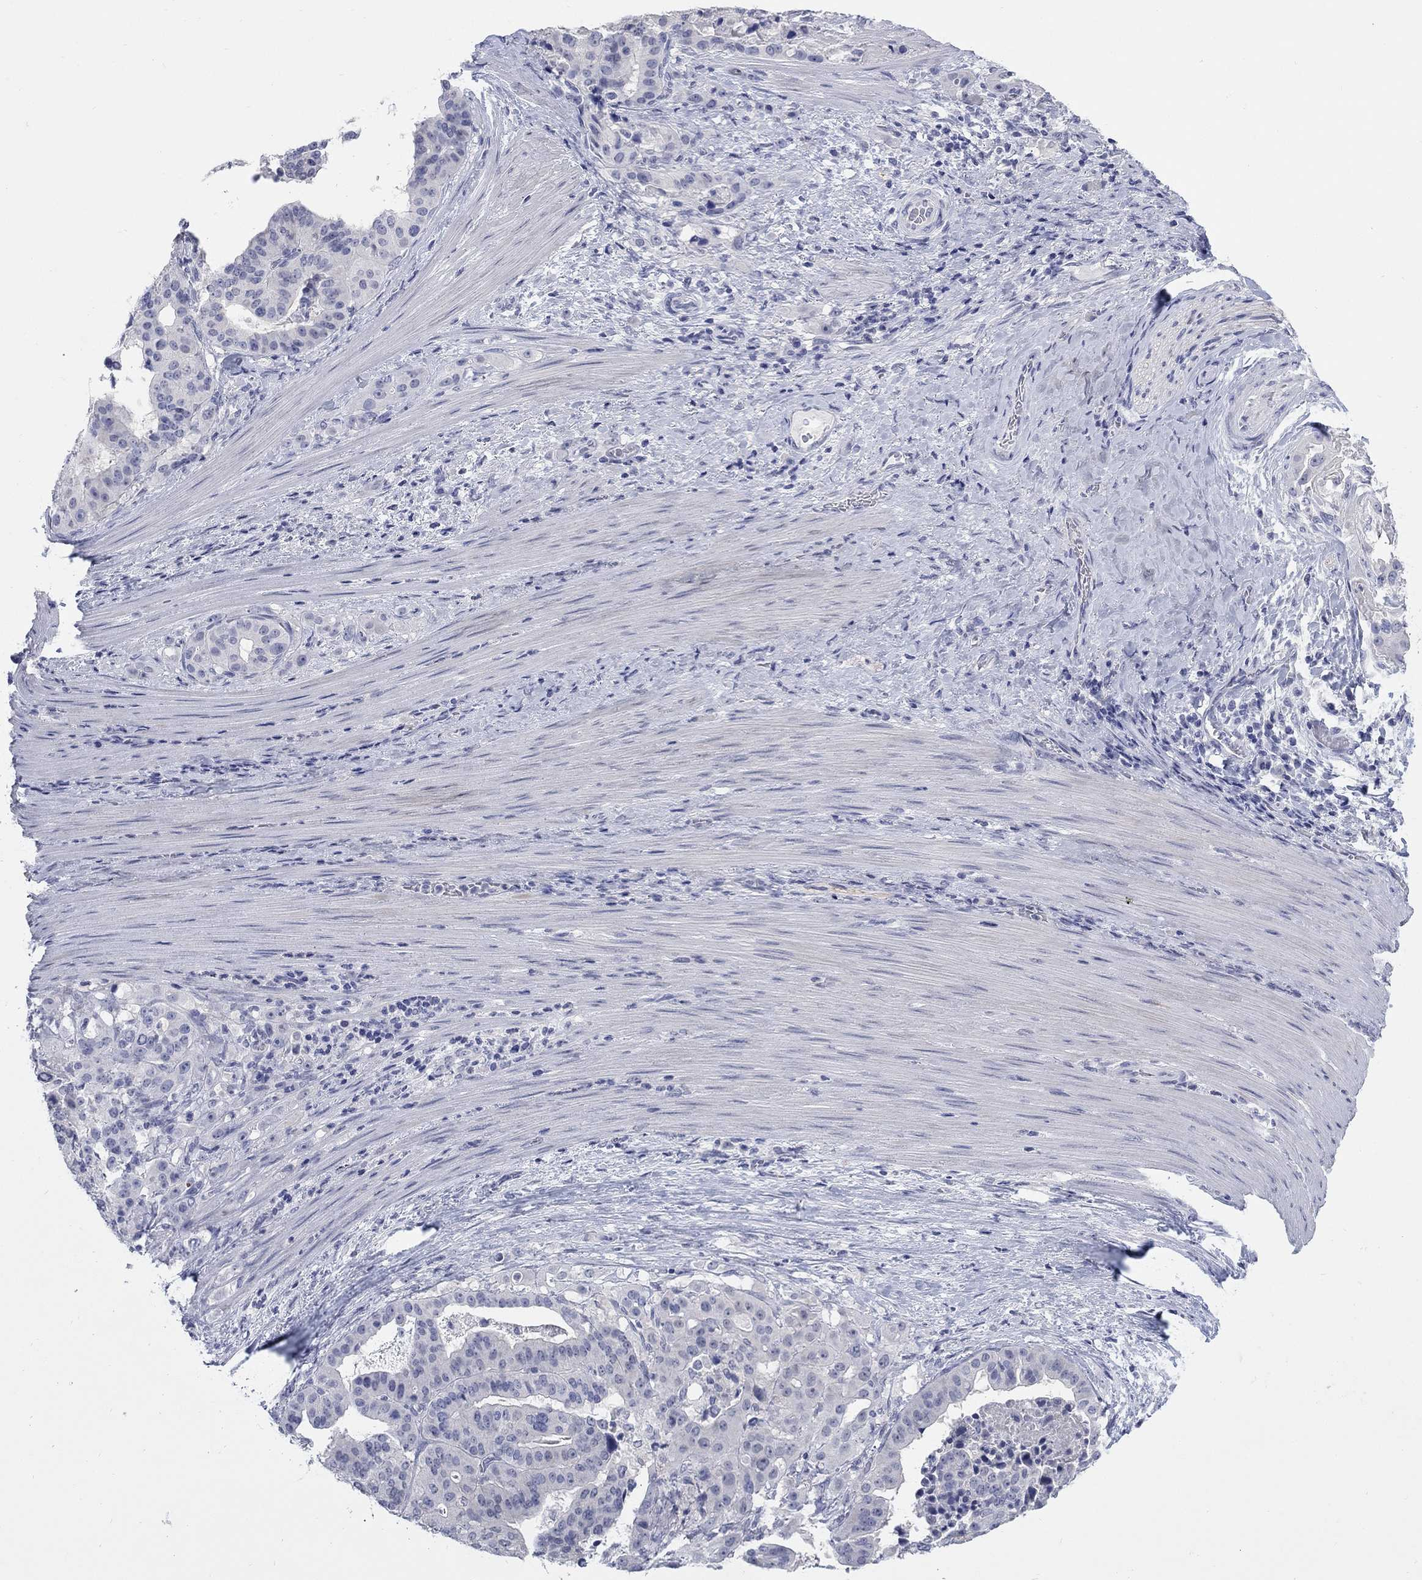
{"staining": {"intensity": "negative", "quantity": "none", "location": "none"}, "tissue": "stomach cancer", "cell_type": "Tumor cells", "image_type": "cancer", "snomed": [{"axis": "morphology", "description": "Adenocarcinoma, NOS"}, {"axis": "topography", "description": "Stomach"}], "caption": "There is no significant positivity in tumor cells of stomach cancer (adenocarcinoma).", "gene": "ATP6V1G2", "patient": {"sex": "male", "age": 48}}